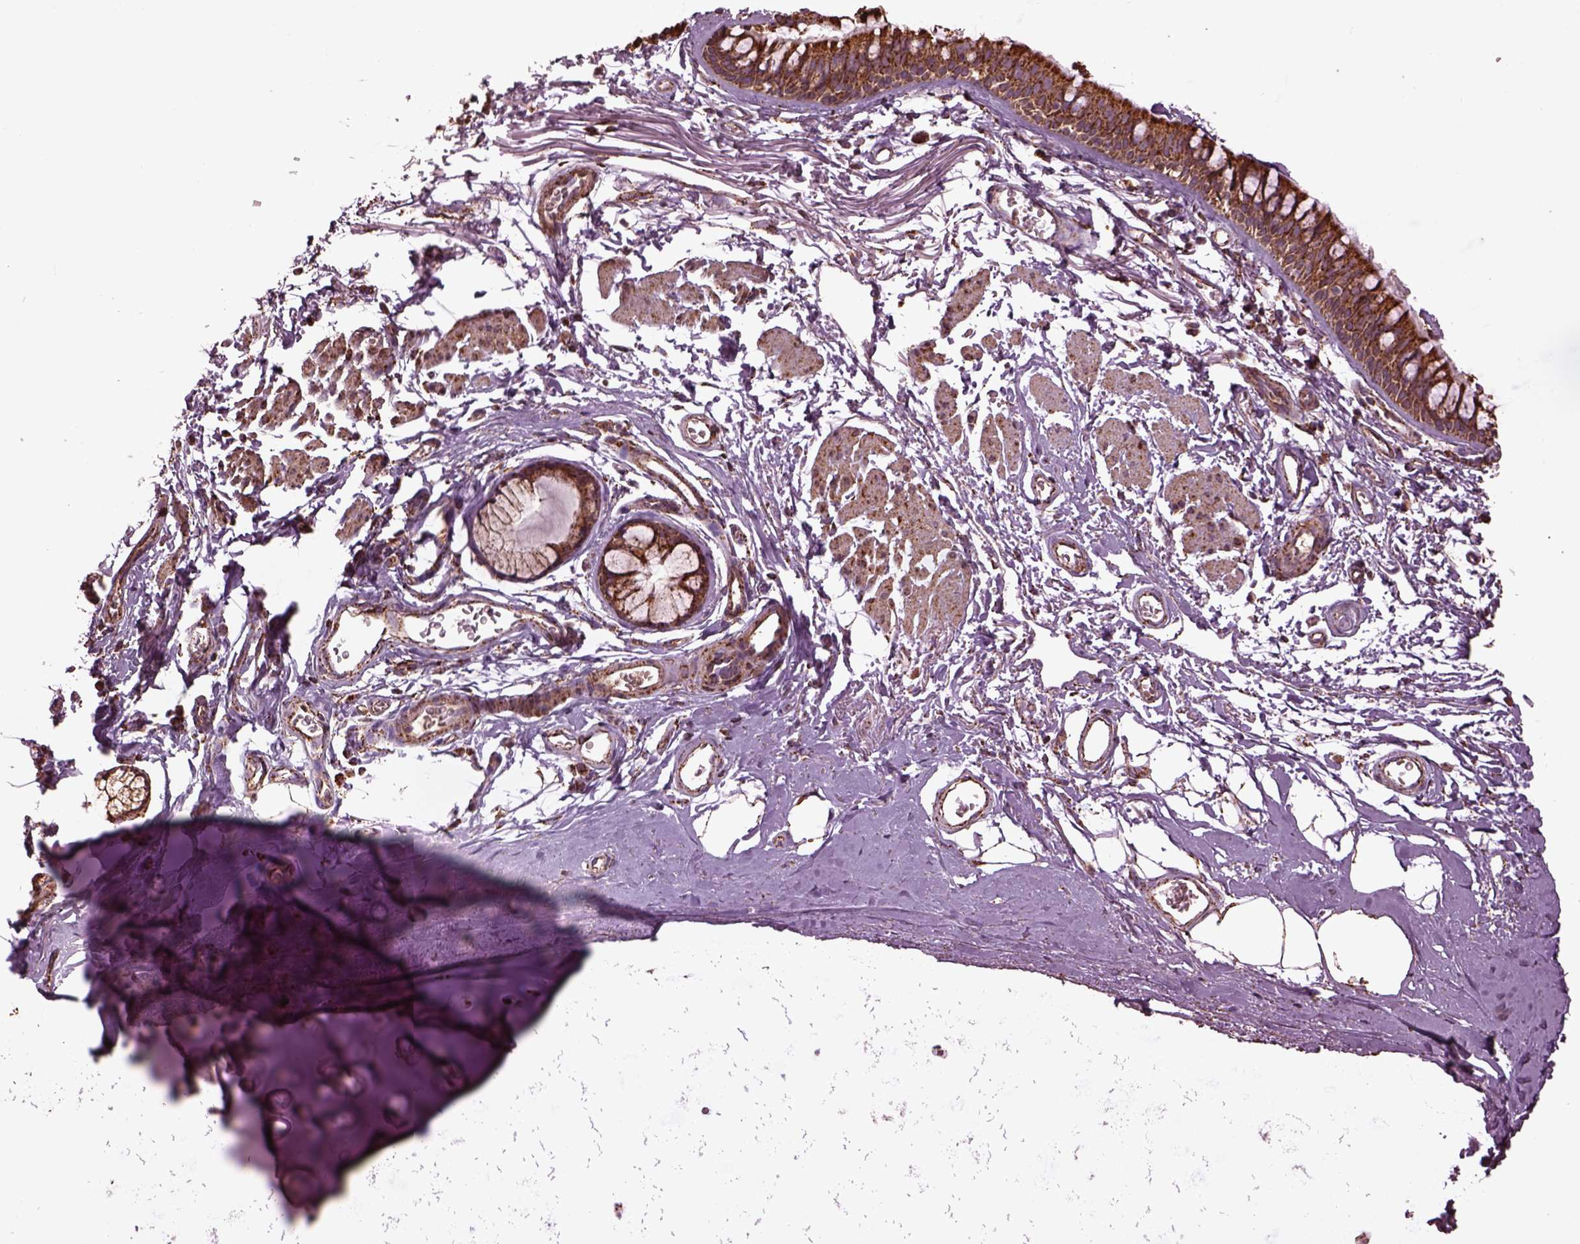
{"staining": {"intensity": "moderate", "quantity": "<25%", "location": "cytoplasmic/membranous"}, "tissue": "soft tissue", "cell_type": "Fibroblasts", "image_type": "normal", "snomed": [{"axis": "morphology", "description": "Normal tissue, NOS"}, {"axis": "topography", "description": "Cartilage tissue"}, {"axis": "topography", "description": "Bronchus"}], "caption": "Immunohistochemical staining of normal soft tissue demonstrates moderate cytoplasmic/membranous protein expression in about <25% of fibroblasts. (DAB (3,3'-diaminobenzidine) IHC with brightfield microscopy, high magnification).", "gene": "TMEM254", "patient": {"sex": "female", "age": 79}}